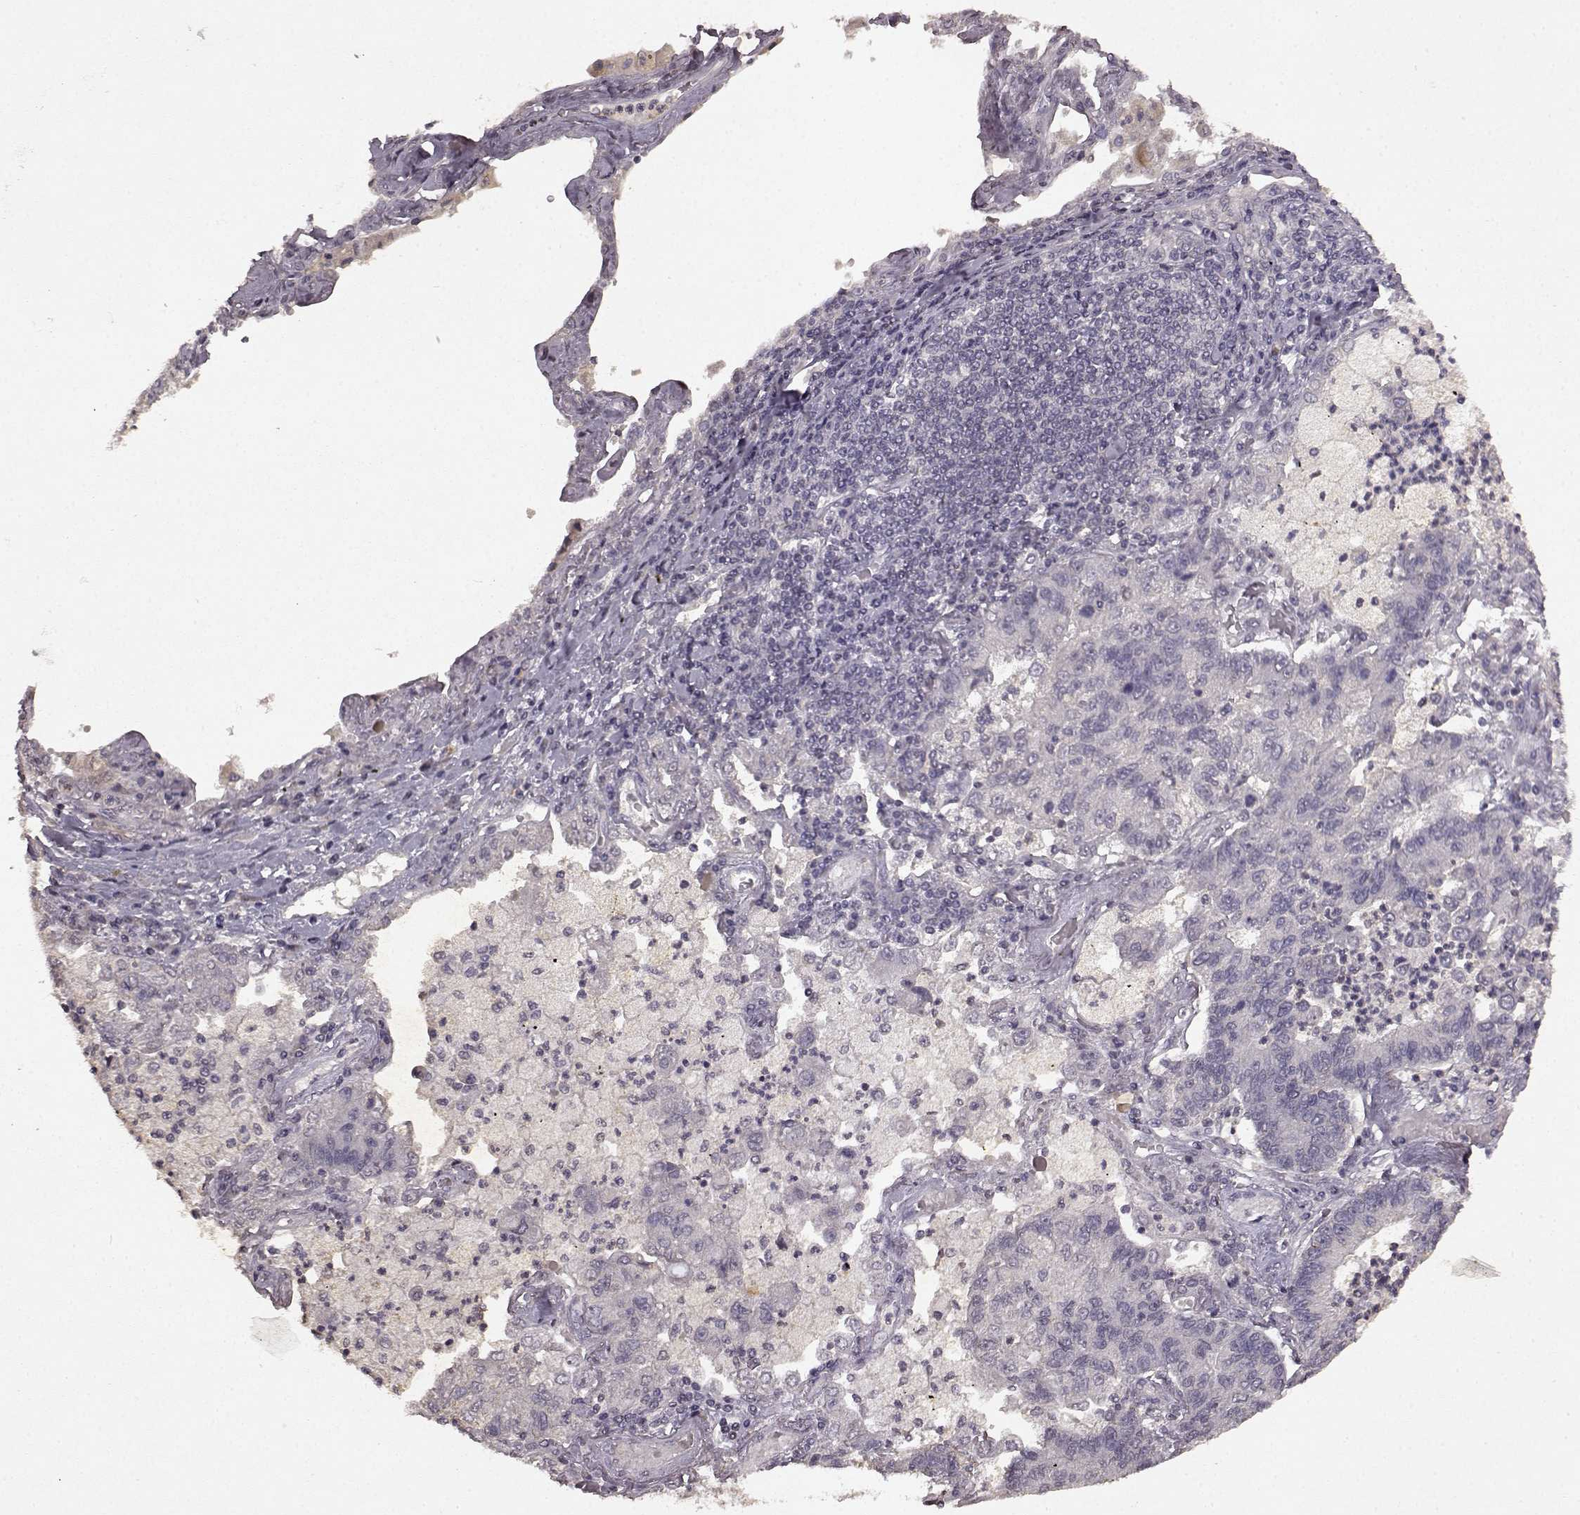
{"staining": {"intensity": "negative", "quantity": "none", "location": "none"}, "tissue": "lung cancer", "cell_type": "Tumor cells", "image_type": "cancer", "snomed": [{"axis": "morphology", "description": "Adenocarcinoma, NOS"}, {"axis": "topography", "description": "Lung"}], "caption": "Immunohistochemistry of human adenocarcinoma (lung) exhibits no positivity in tumor cells.", "gene": "LHB", "patient": {"sex": "female", "age": 57}}